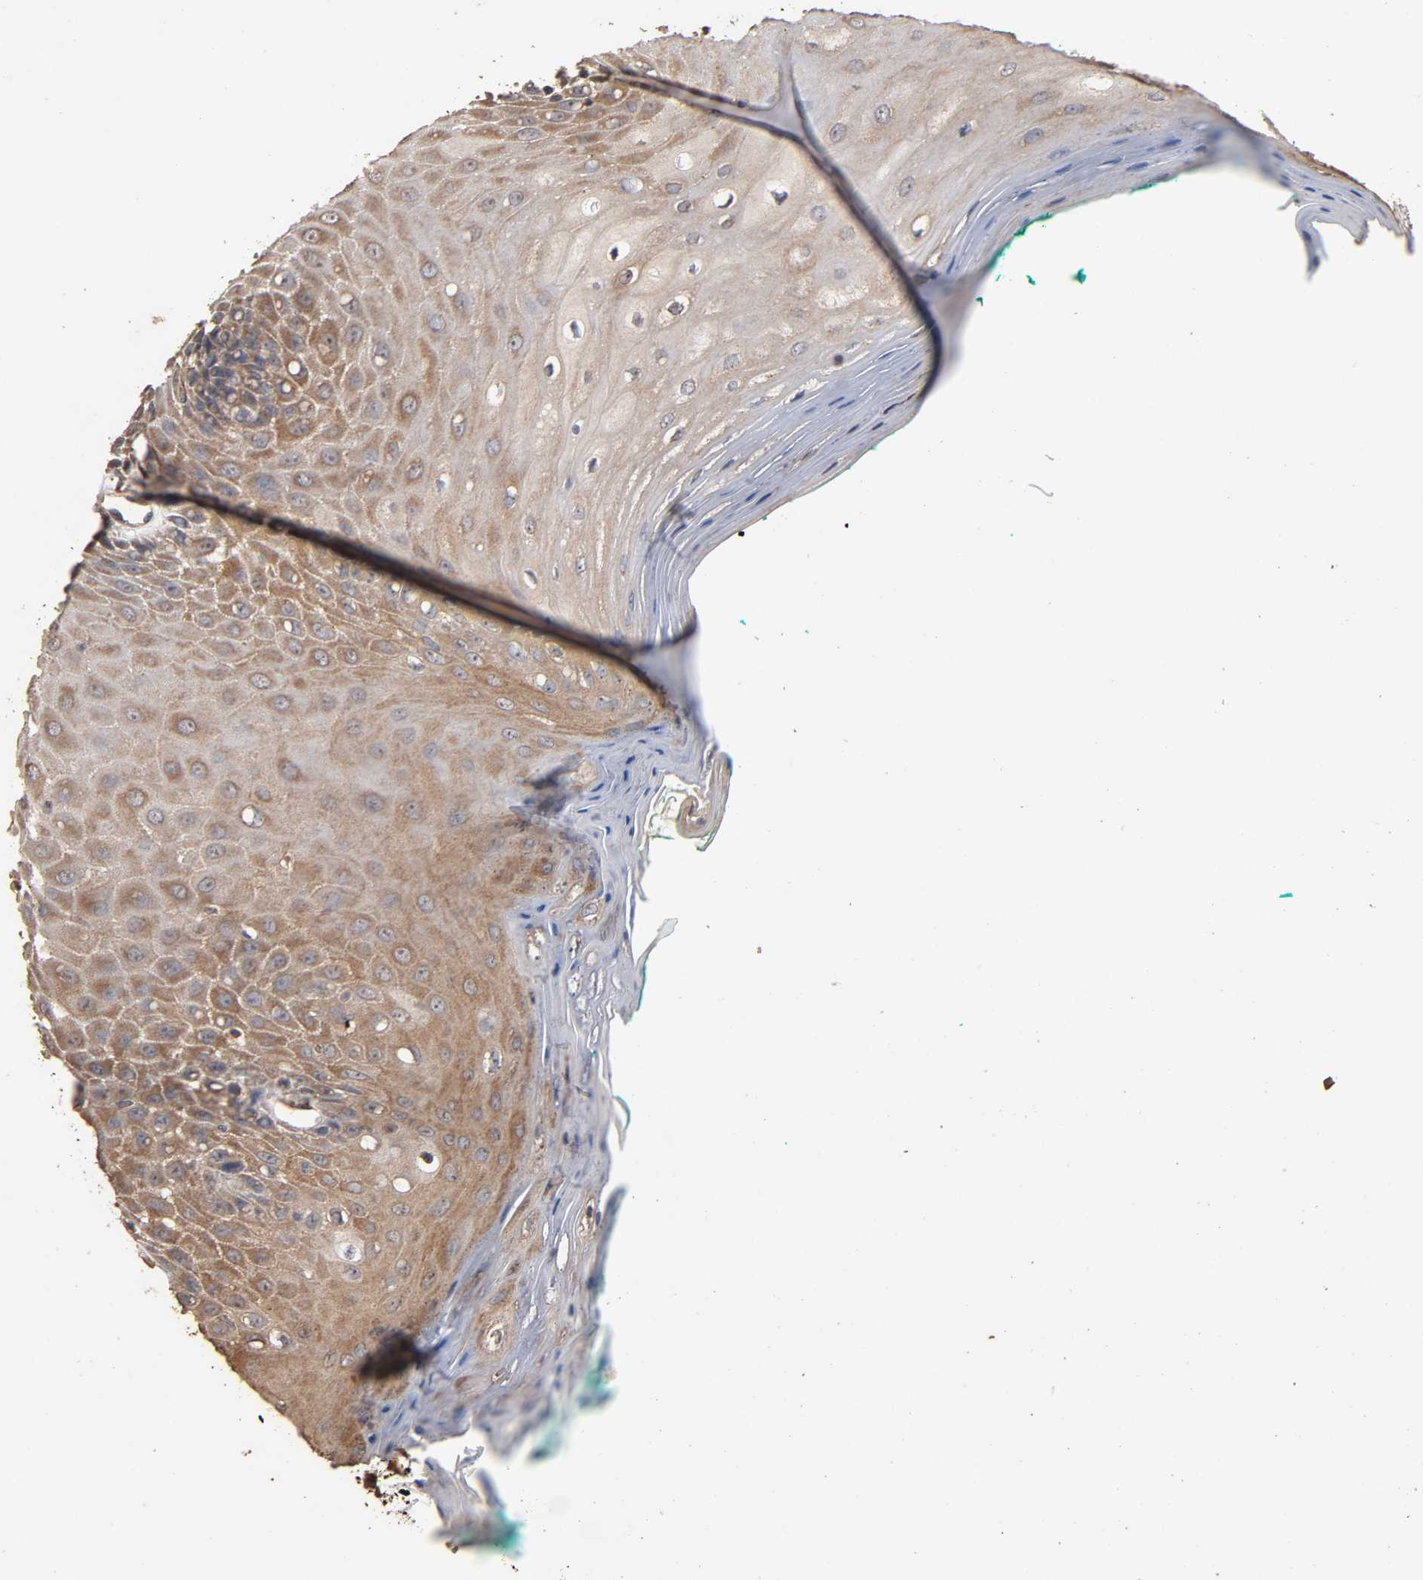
{"staining": {"intensity": "weak", "quantity": ">75%", "location": "cytoplasmic/membranous"}, "tissue": "oral mucosa", "cell_type": "Squamous epithelial cells", "image_type": "normal", "snomed": [{"axis": "morphology", "description": "Normal tissue, NOS"}, {"axis": "morphology", "description": "Squamous cell carcinoma, NOS"}, {"axis": "topography", "description": "Skeletal muscle"}, {"axis": "topography", "description": "Oral tissue"}, {"axis": "topography", "description": "Head-Neck"}], "caption": "A high-resolution photomicrograph shows immunohistochemistry (IHC) staining of benign oral mucosa, which exhibits weak cytoplasmic/membranous expression in approximately >75% of squamous epithelial cells.", "gene": "ARHGEF7", "patient": {"sex": "female", "age": 84}}